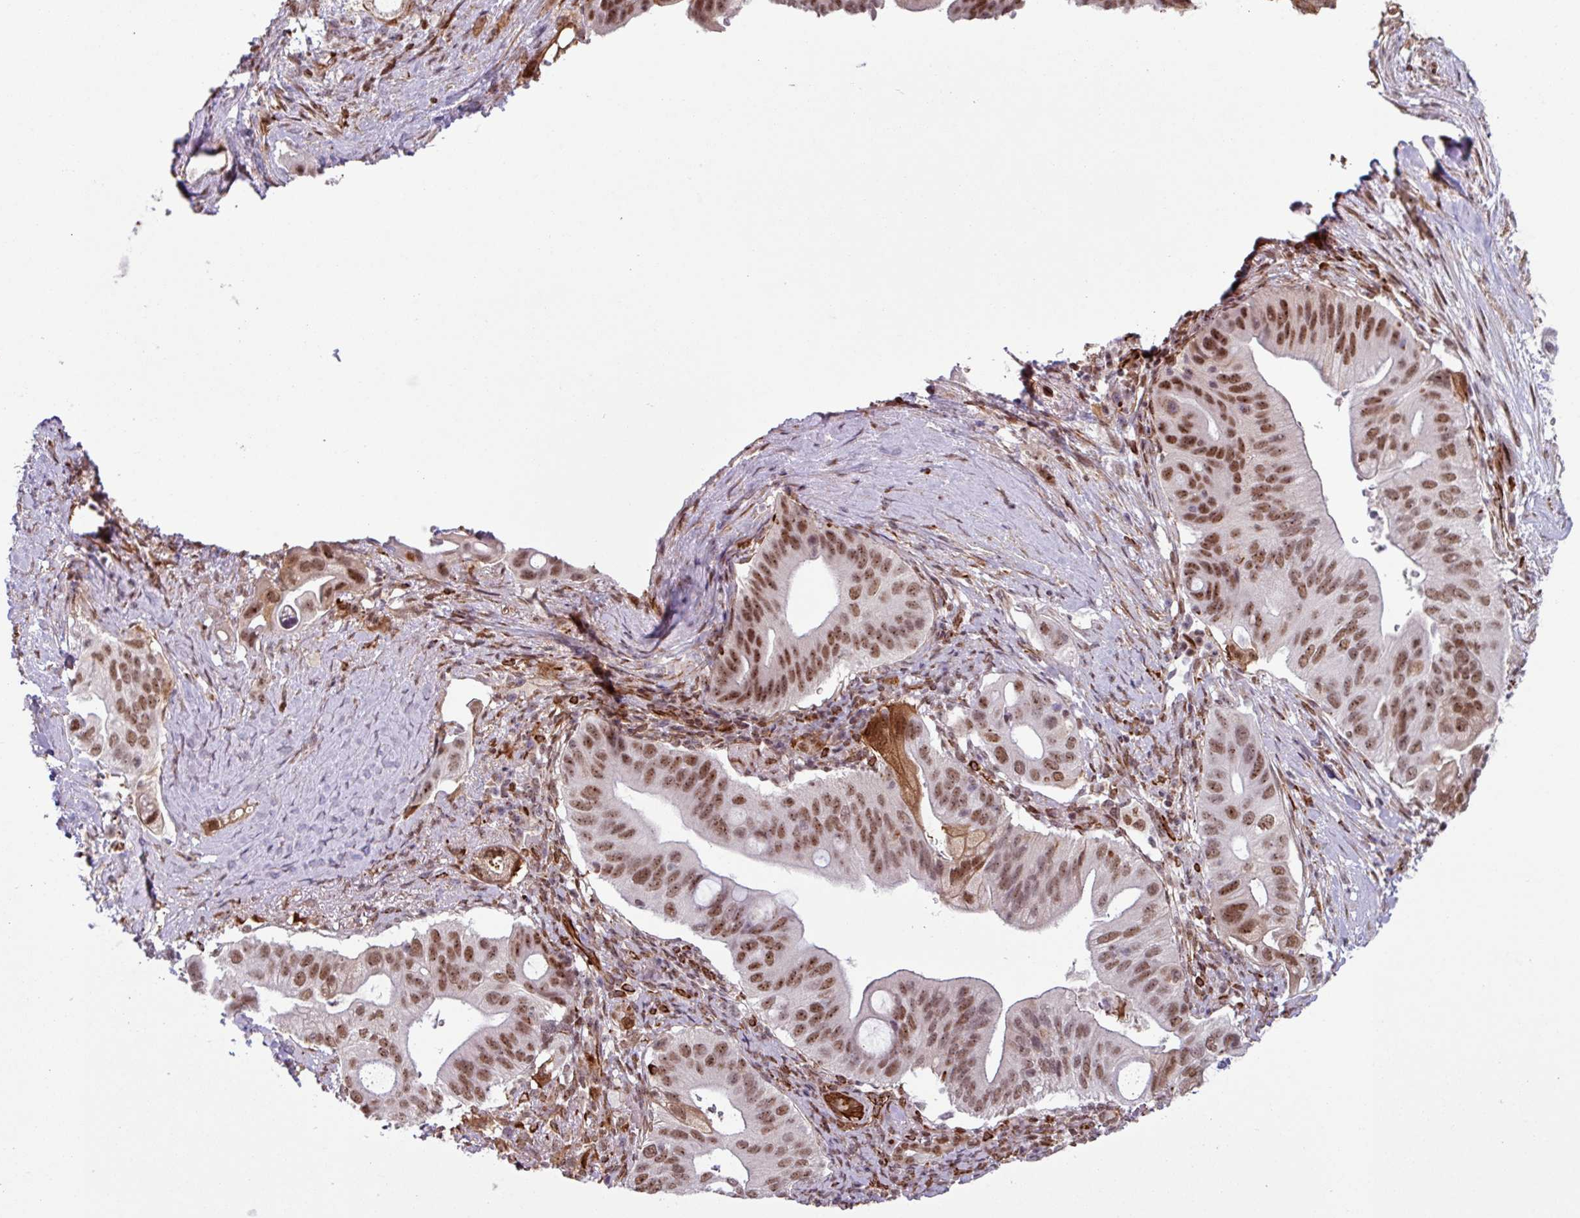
{"staining": {"intensity": "strong", "quantity": ">75%", "location": "nuclear"}, "tissue": "pancreatic cancer", "cell_type": "Tumor cells", "image_type": "cancer", "snomed": [{"axis": "morphology", "description": "Adenocarcinoma, NOS"}, {"axis": "topography", "description": "Pancreas"}], "caption": "This is a histology image of immunohistochemistry (IHC) staining of pancreatic cancer, which shows strong positivity in the nuclear of tumor cells.", "gene": "CHD3", "patient": {"sex": "female", "age": 72}}